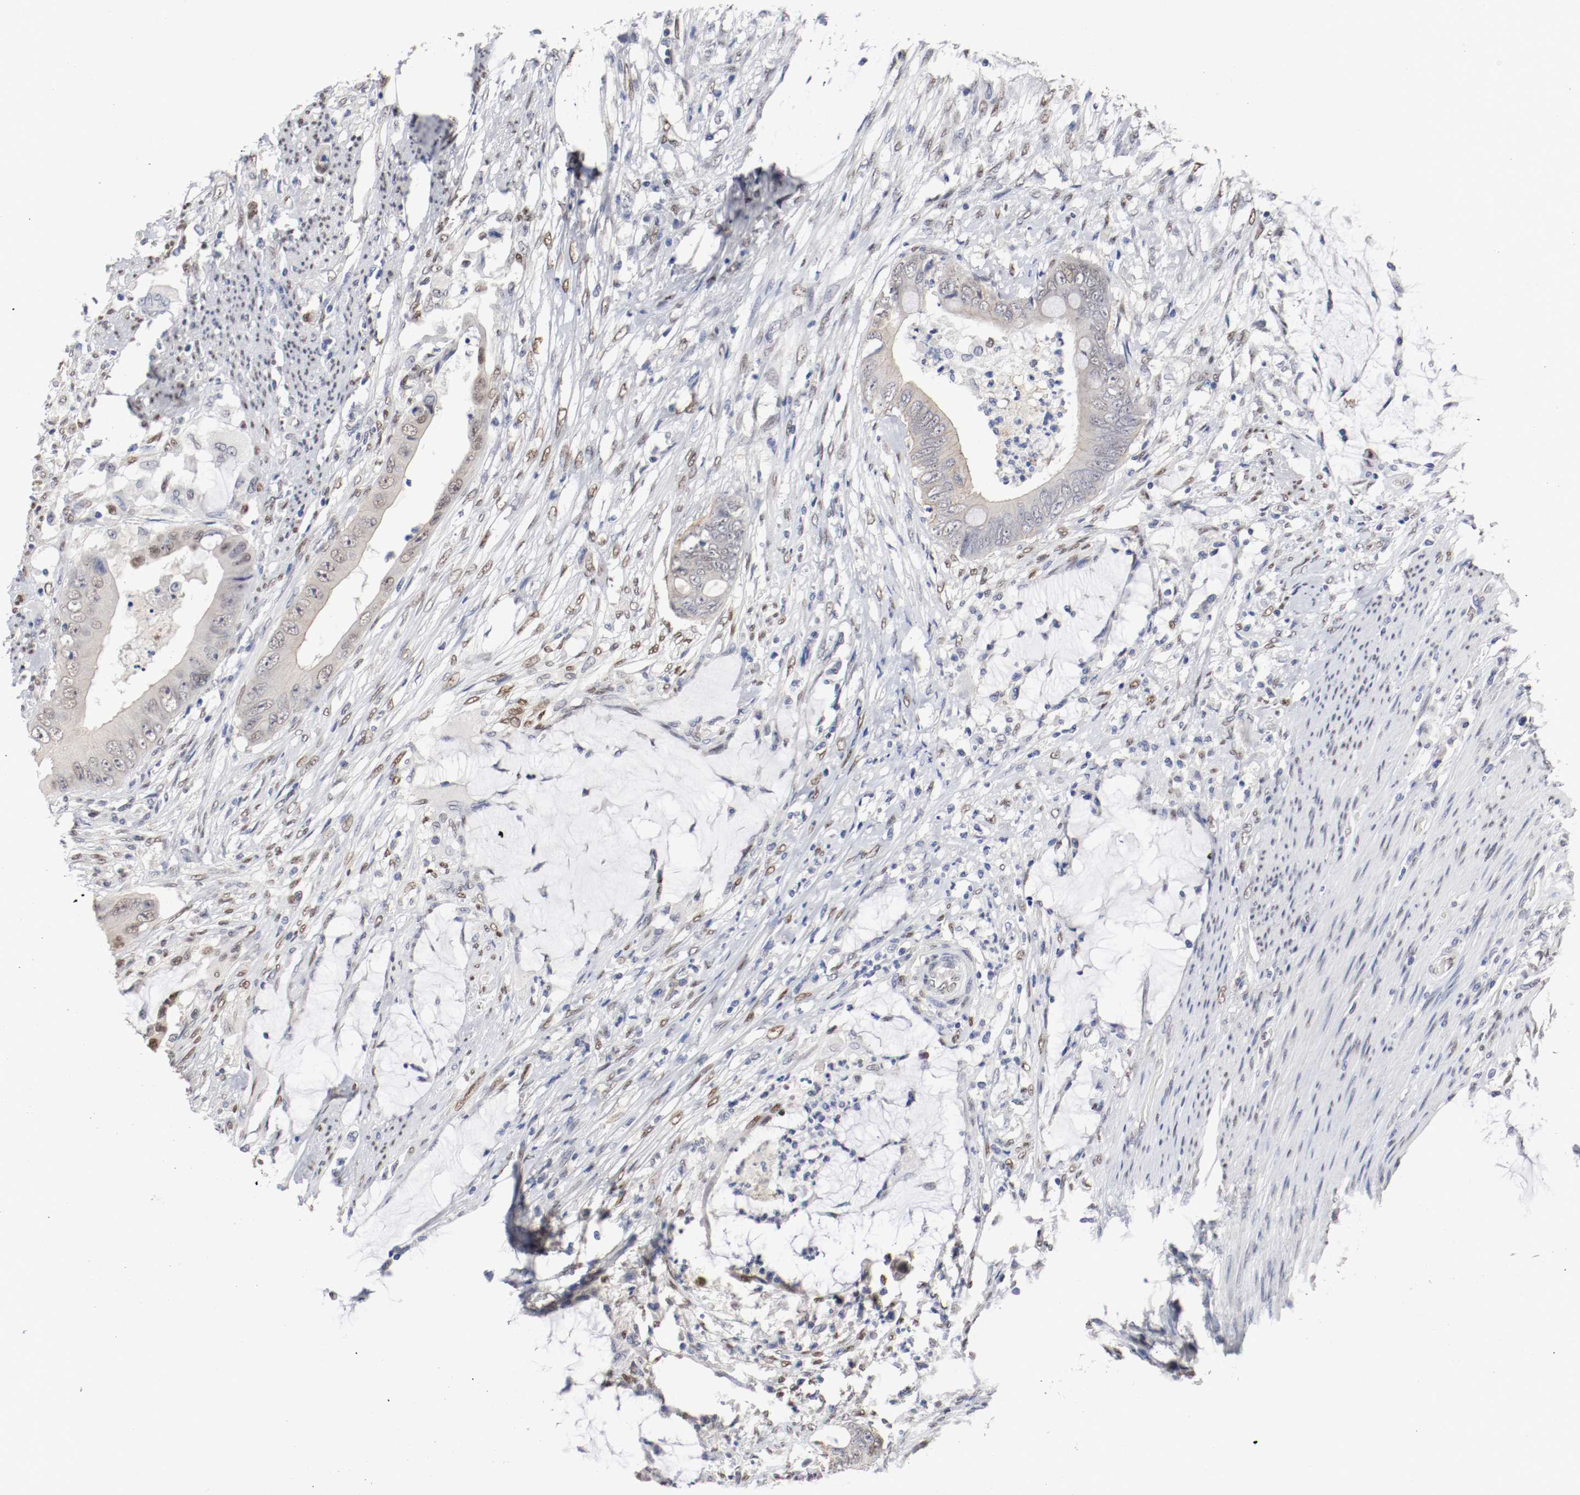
{"staining": {"intensity": "weak", "quantity": "<25%", "location": "cytoplasmic/membranous,nuclear"}, "tissue": "colorectal cancer", "cell_type": "Tumor cells", "image_type": "cancer", "snomed": [{"axis": "morphology", "description": "Adenocarcinoma, NOS"}, {"axis": "topography", "description": "Rectum"}], "caption": "The immunohistochemistry (IHC) image has no significant expression in tumor cells of adenocarcinoma (colorectal) tissue. (DAB (3,3'-diaminobenzidine) immunohistochemistry (IHC) visualized using brightfield microscopy, high magnification).", "gene": "FOSL2", "patient": {"sex": "female", "age": 77}}